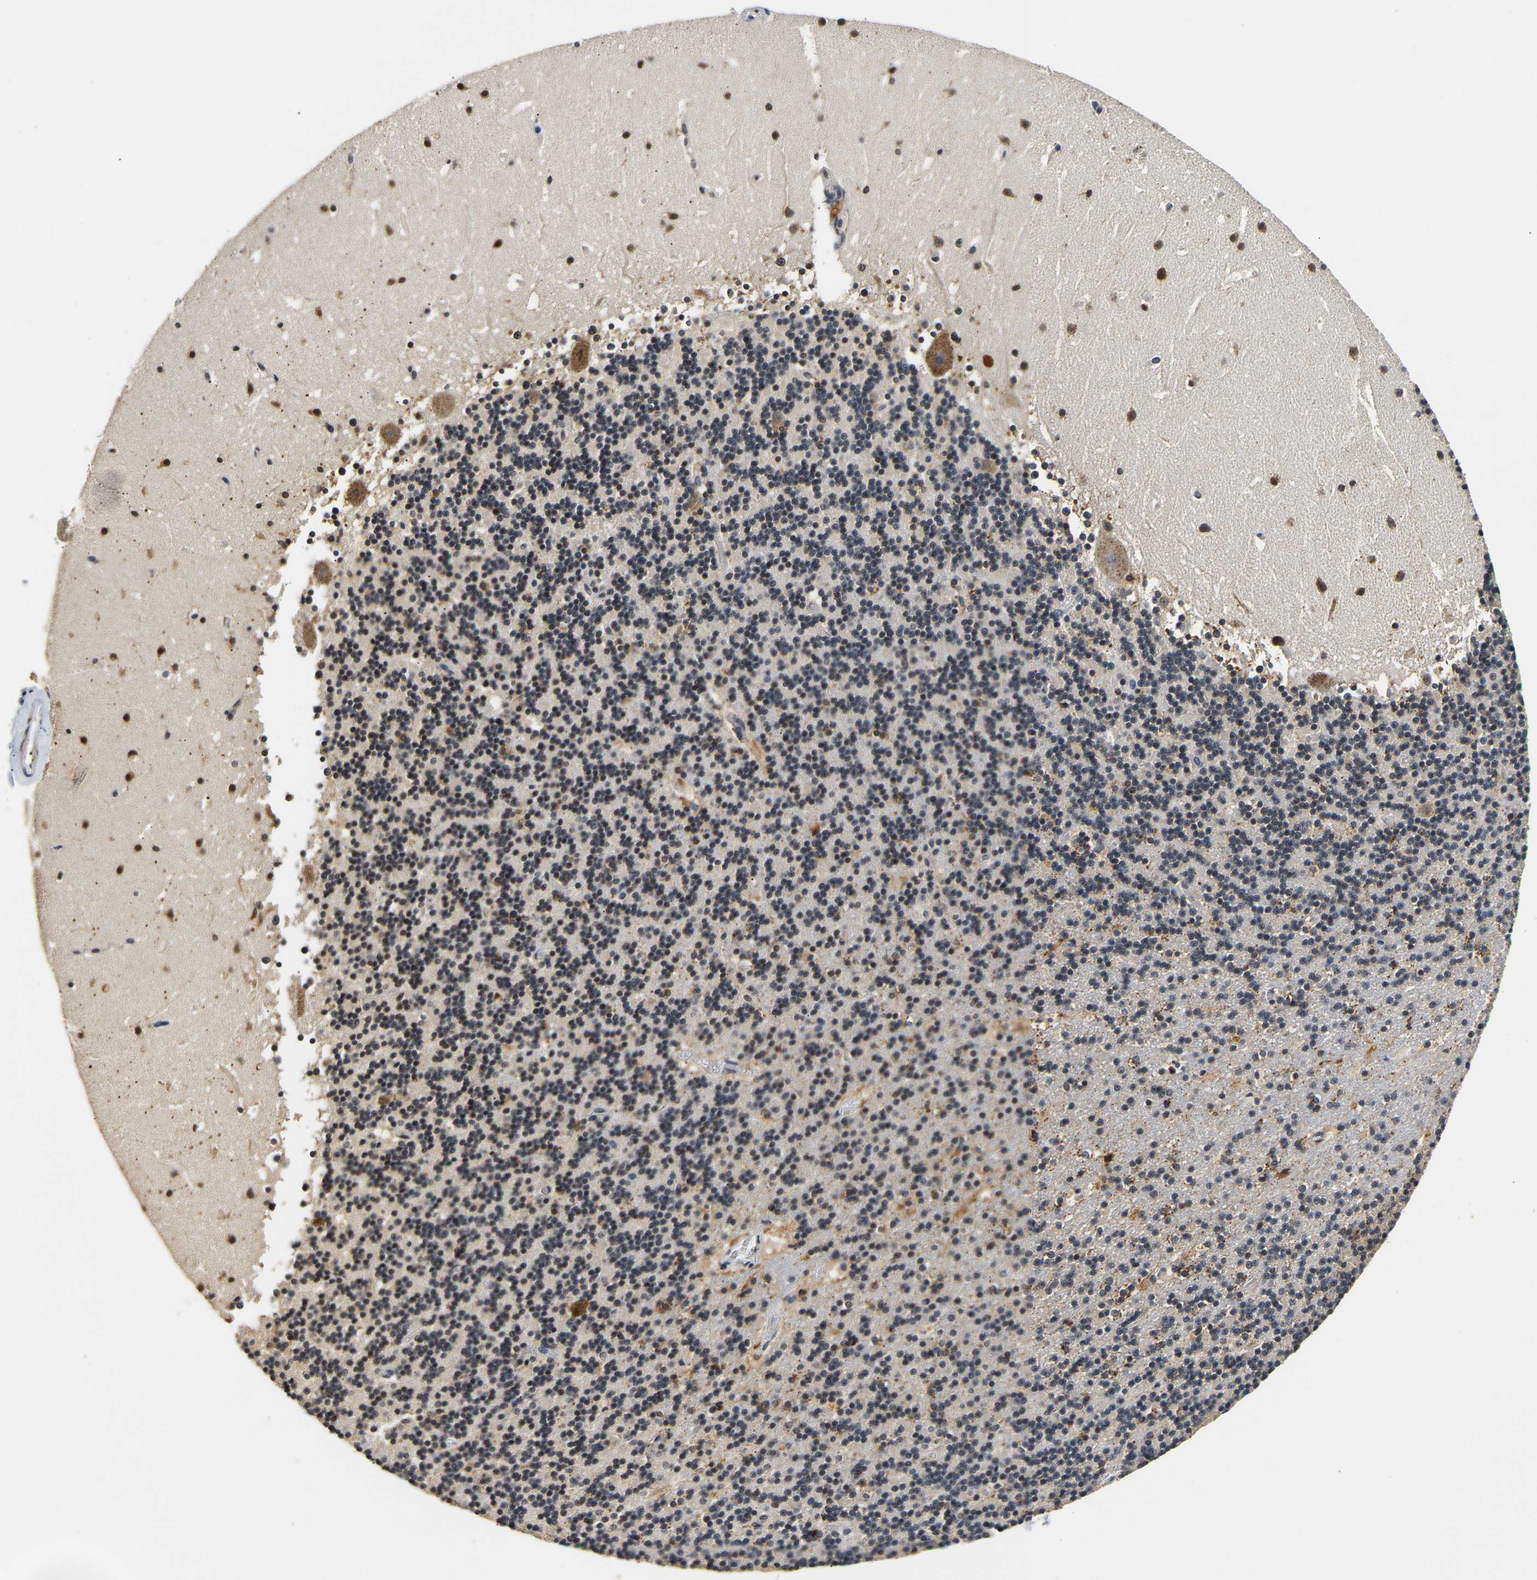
{"staining": {"intensity": "weak", "quantity": "25%-75%", "location": "nuclear"}, "tissue": "cerebellum", "cell_type": "Cells in granular layer", "image_type": "normal", "snomed": [{"axis": "morphology", "description": "Normal tissue, NOS"}, {"axis": "topography", "description": "Cerebellum"}], "caption": "Immunohistochemical staining of benign cerebellum exhibits low levels of weak nuclear positivity in about 25%-75% of cells in granular layer. The protein is shown in brown color, while the nuclei are stained blue.", "gene": "SMU1", "patient": {"sex": "male", "age": 45}}